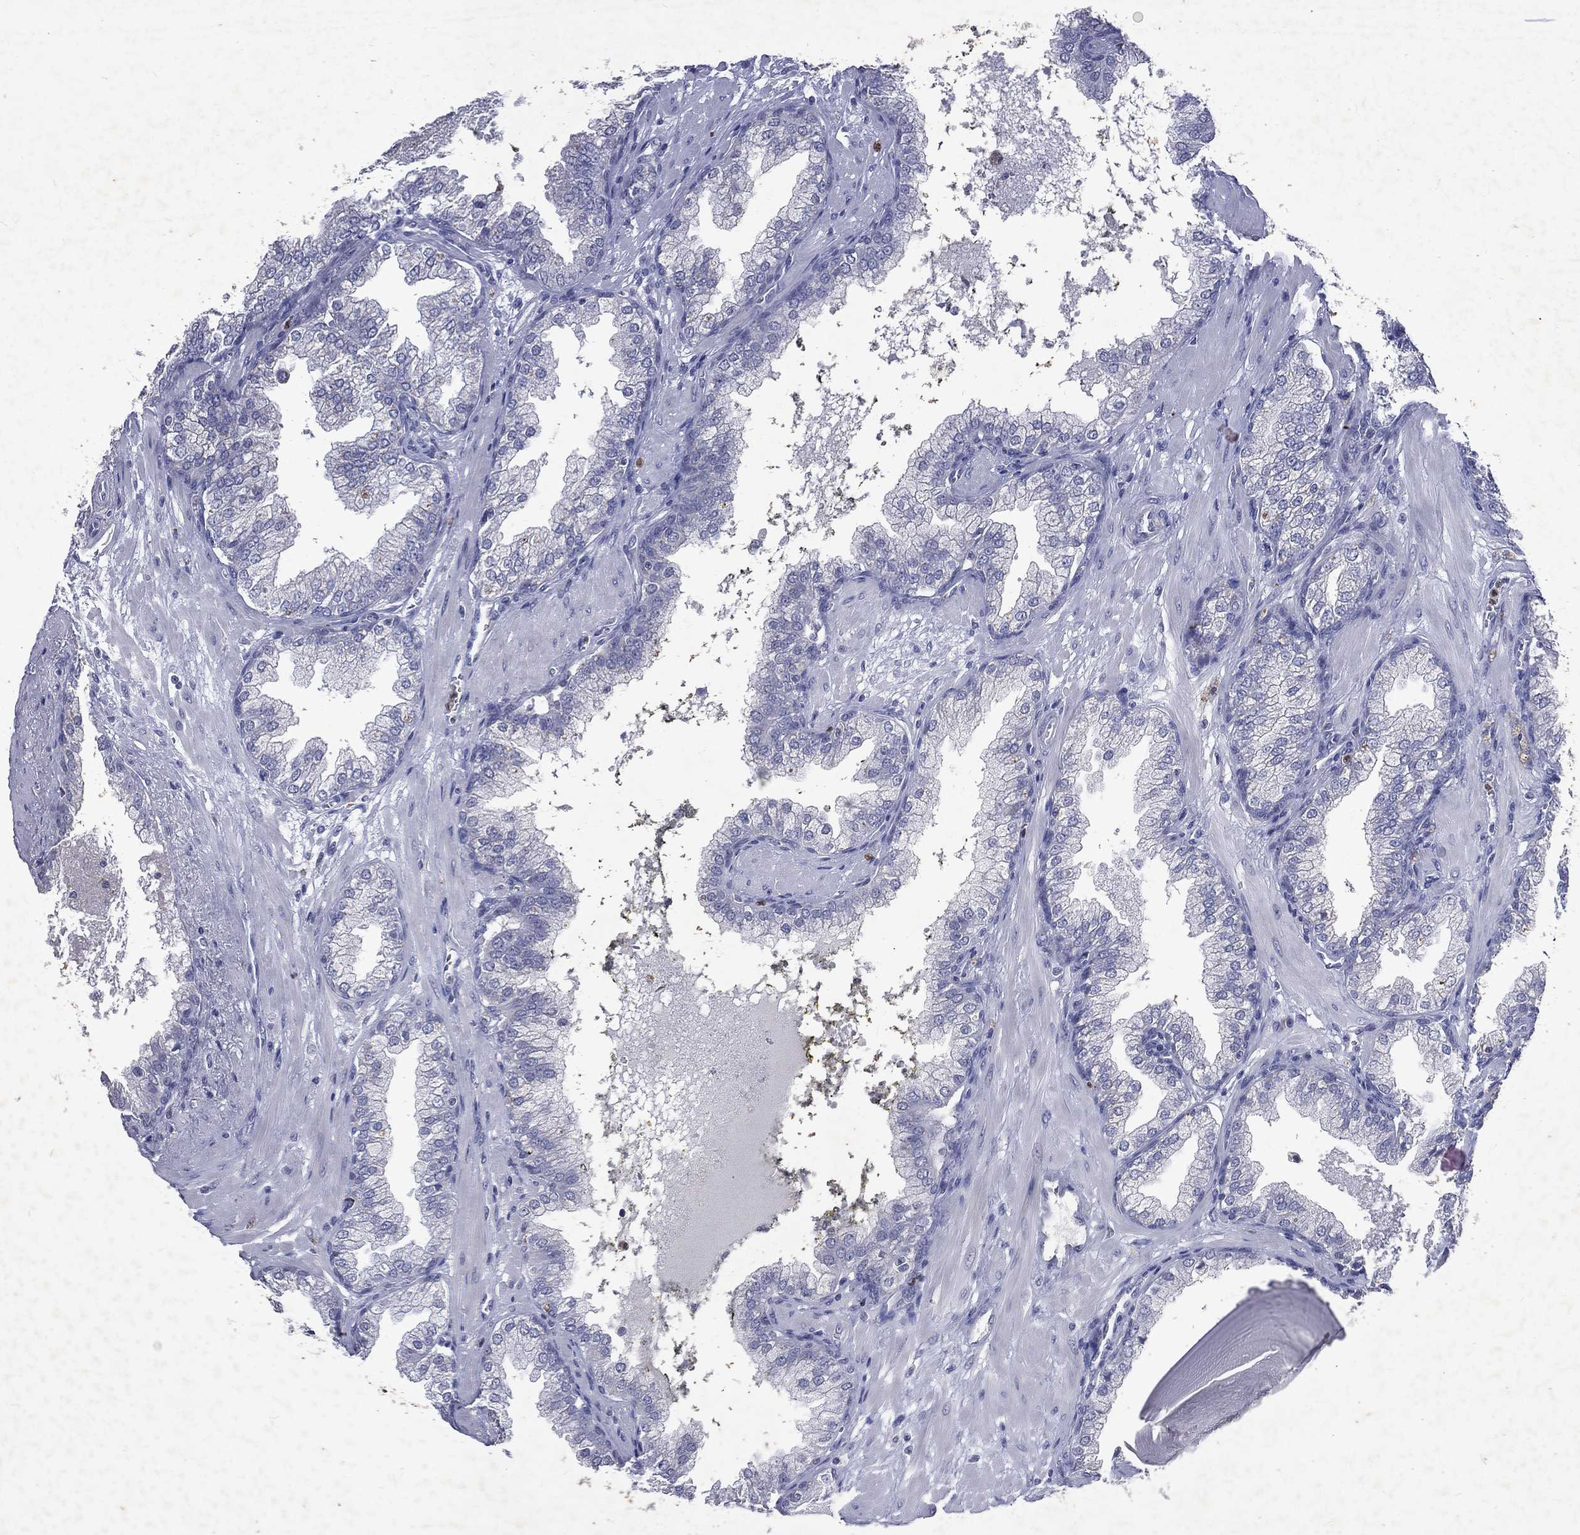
{"staining": {"intensity": "negative", "quantity": "none", "location": "none"}, "tissue": "prostate cancer", "cell_type": "Tumor cells", "image_type": "cancer", "snomed": [{"axis": "morphology", "description": "Adenocarcinoma, Low grade"}, {"axis": "topography", "description": "Prostate"}], "caption": "This image is of prostate cancer stained with immunohistochemistry to label a protein in brown with the nuclei are counter-stained blue. There is no staining in tumor cells.", "gene": "SLC34A2", "patient": {"sex": "male", "age": 62}}